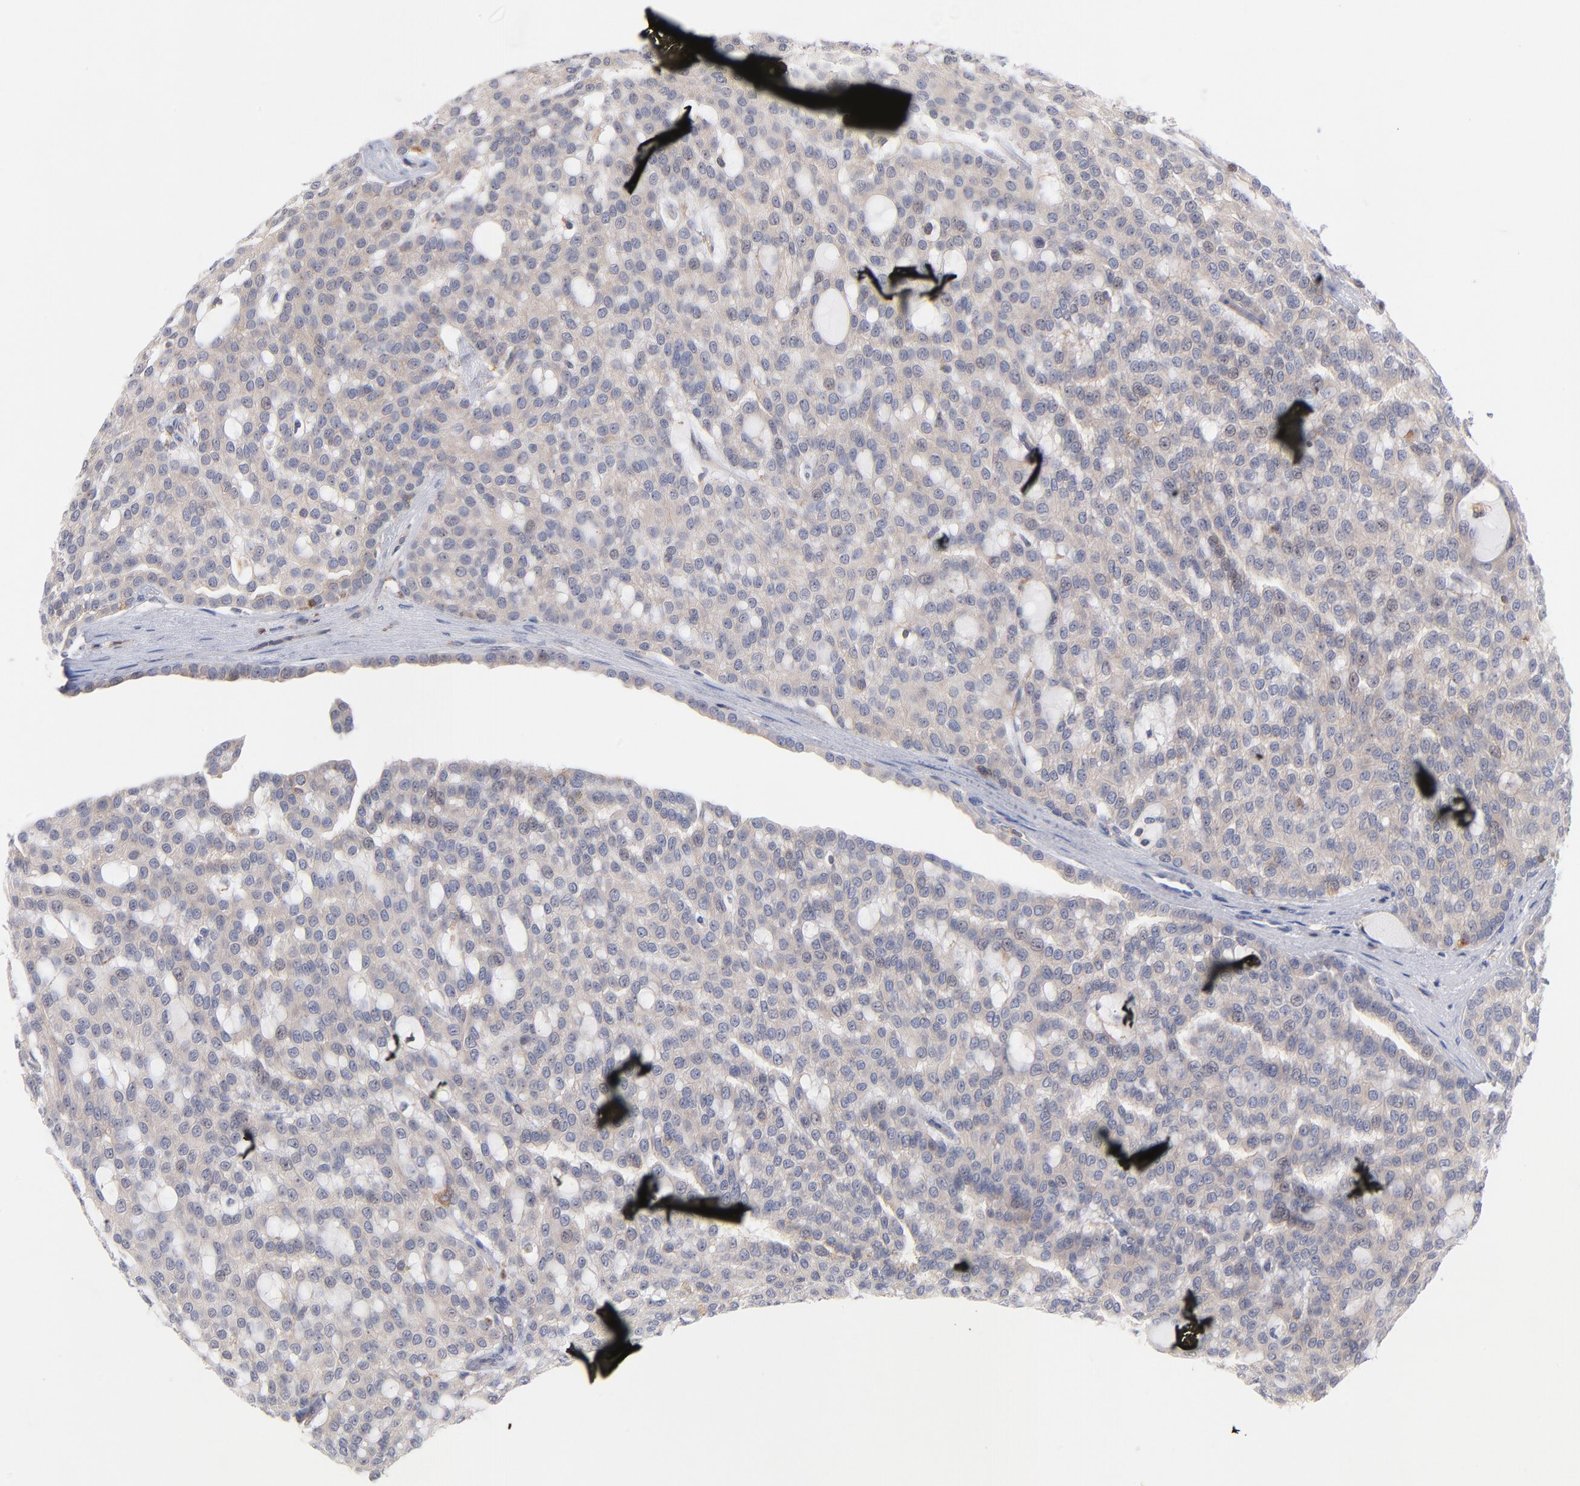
{"staining": {"intensity": "weak", "quantity": ">75%", "location": "cytoplasmic/membranous"}, "tissue": "renal cancer", "cell_type": "Tumor cells", "image_type": "cancer", "snomed": [{"axis": "morphology", "description": "Adenocarcinoma, NOS"}, {"axis": "topography", "description": "Kidney"}], "caption": "Immunohistochemical staining of human renal cancer (adenocarcinoma) reveals low levels of weak cytoplasmic/membranous expression in about >75% of tumor cells.", "gene": "WIPF1", "patient": {"sex": "male", "age": 63}}